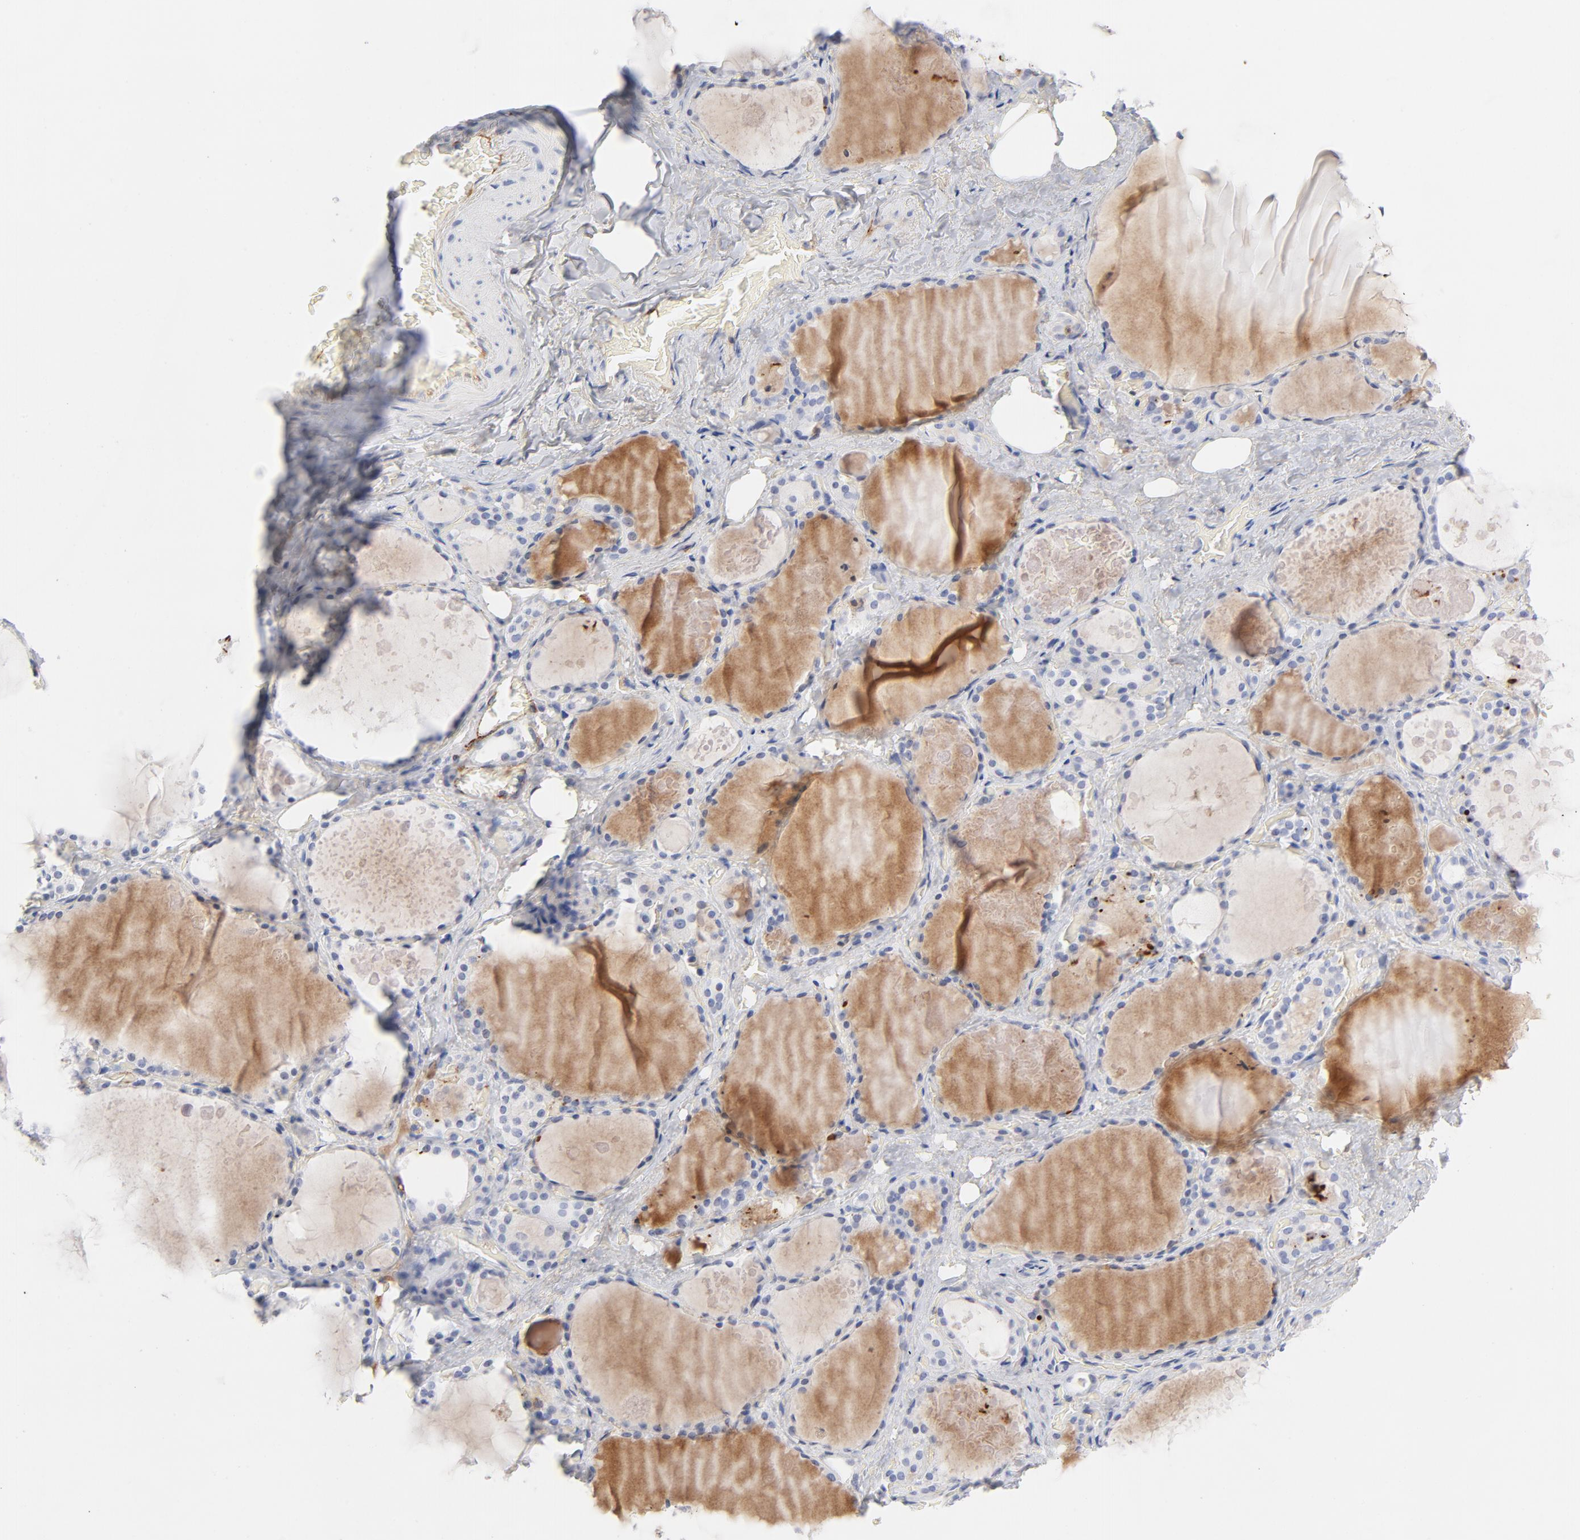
{"staining": {"intensity": "negative", "quantity": "none", "location": "none"}, "tissue": "thyroid gland", "cell_type": "Glandular cells", "image_type": "normal", "snomed": [{"axis": "morphology", "description": "Normal tissue, NOS"}, {"axis": "topography", "description": "Thyroid gland"}], "caption": "A high-resolution image shows immunohistochemistry staining of unremarkable thyroid gland, which reveals no significant staining in glandular cells. (Immunohistochemistry (ihc), brightfield microscopy, high magnification).", "gene": "PLAT", "patient": {"sex": "male", "age": 61}}